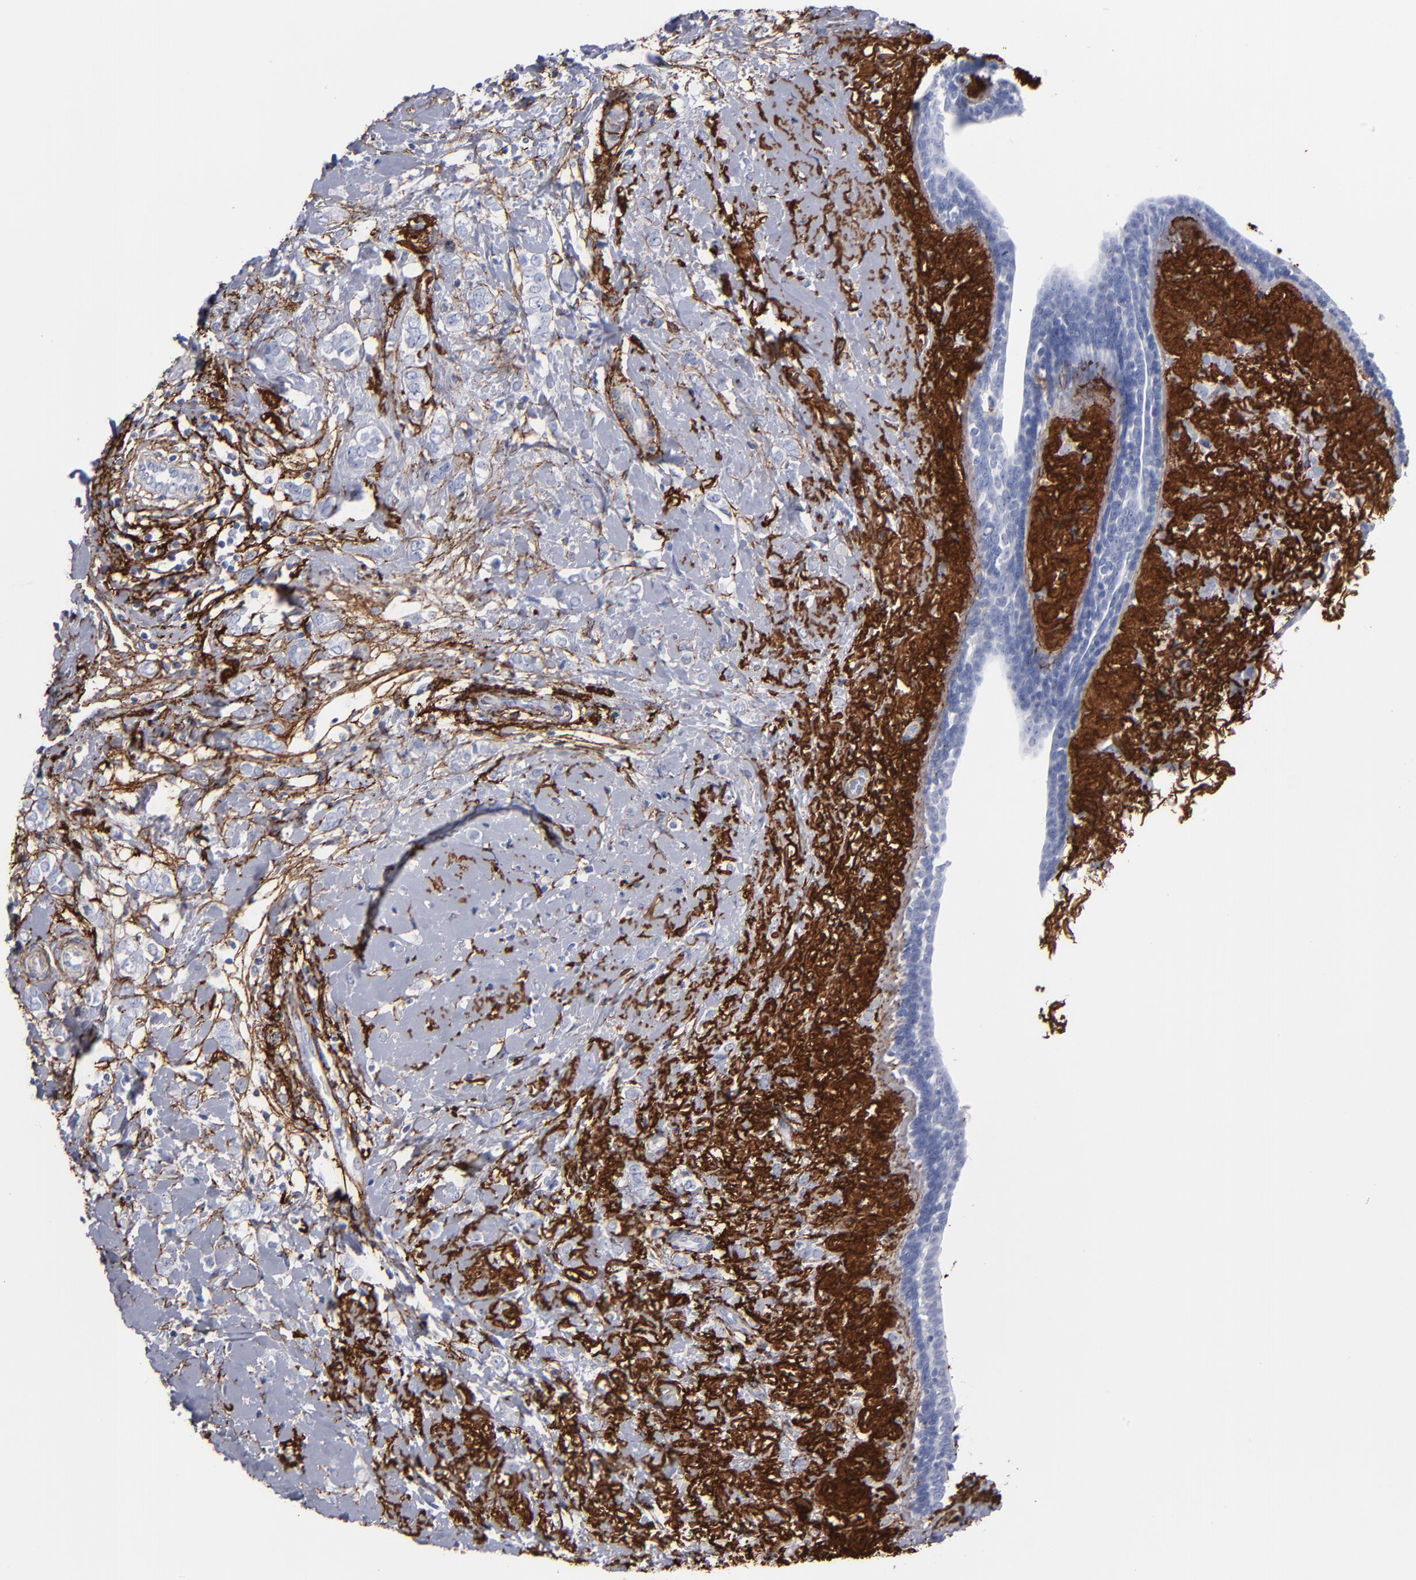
{"staining": {"intensity": "negative", "quantity": "none", "location": "none"}, "tissue": "breast cancer", "cell_type": "Tumor cells", "image_type": "cancer", "snomed": [{"axis": "morphology", "description": "Normal tissue, NOS"}, {"axis": "morphology", "description": "Lobular carcinoma"}, {"axis": "topography", "description": "Breast"}], "caption": "Immunohistochemistry of breast cancer shows no staining in tumor cells.", "gene": "EMILIN1", "patient": {"sex": "female", "age": 47}}